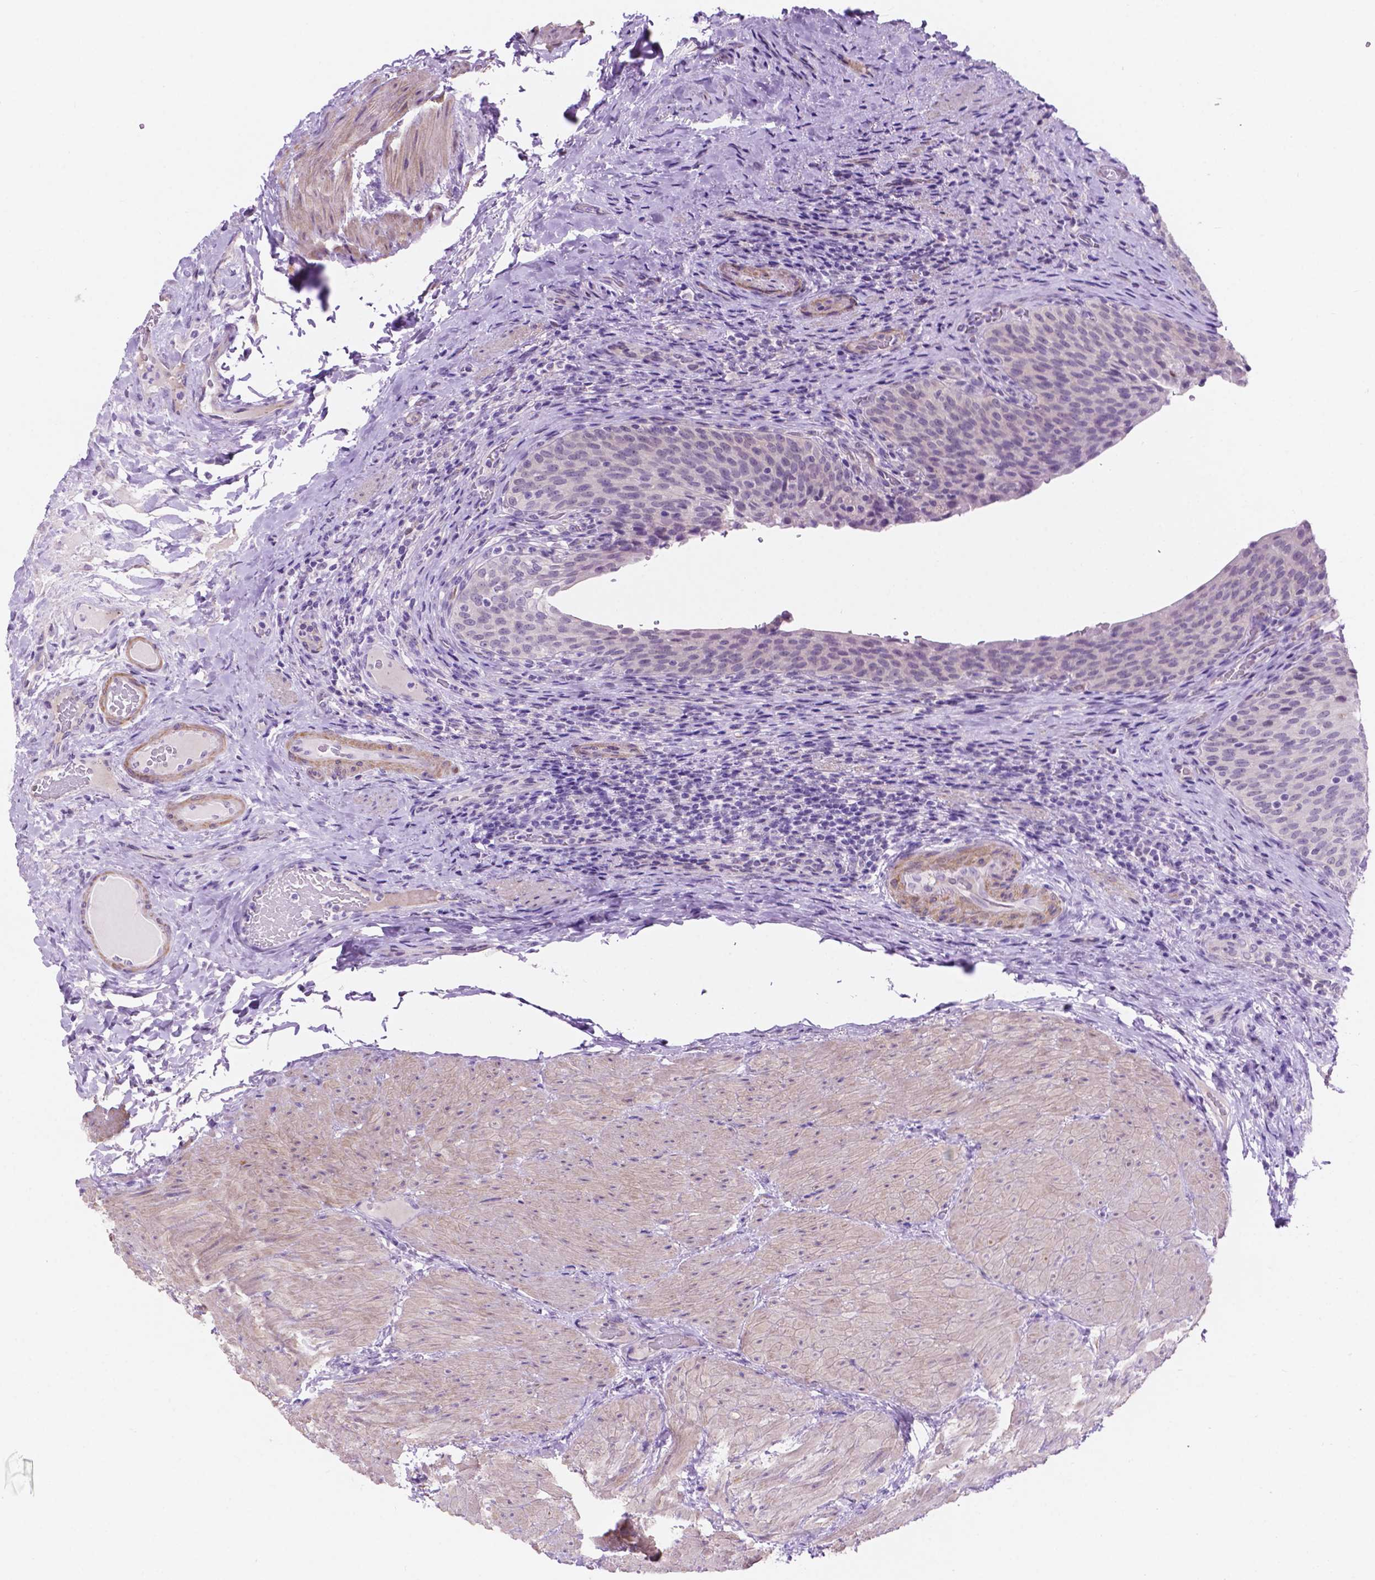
{"staining": {"intensity": "negative", "quantity": "none", "location": "none"}, "tissue": "urinary bladder", "cell_type": "Urothelial cells", "image_type": "normal", "snomed": [{"axis": "morphology", "description": "Normal tissue, NOS"}, {"axis": "topography", "description": "Urinary bladder"}, {"axis": "topography", "description": "Peripheral nerve tissue"}], "caption": "Immunohistochemical staining of unremarkable urinary bladder demonstrates no significant positivity in urothelial cells.", "gene": "ACY3", "patient": {"sex": "male", "age": 66}}